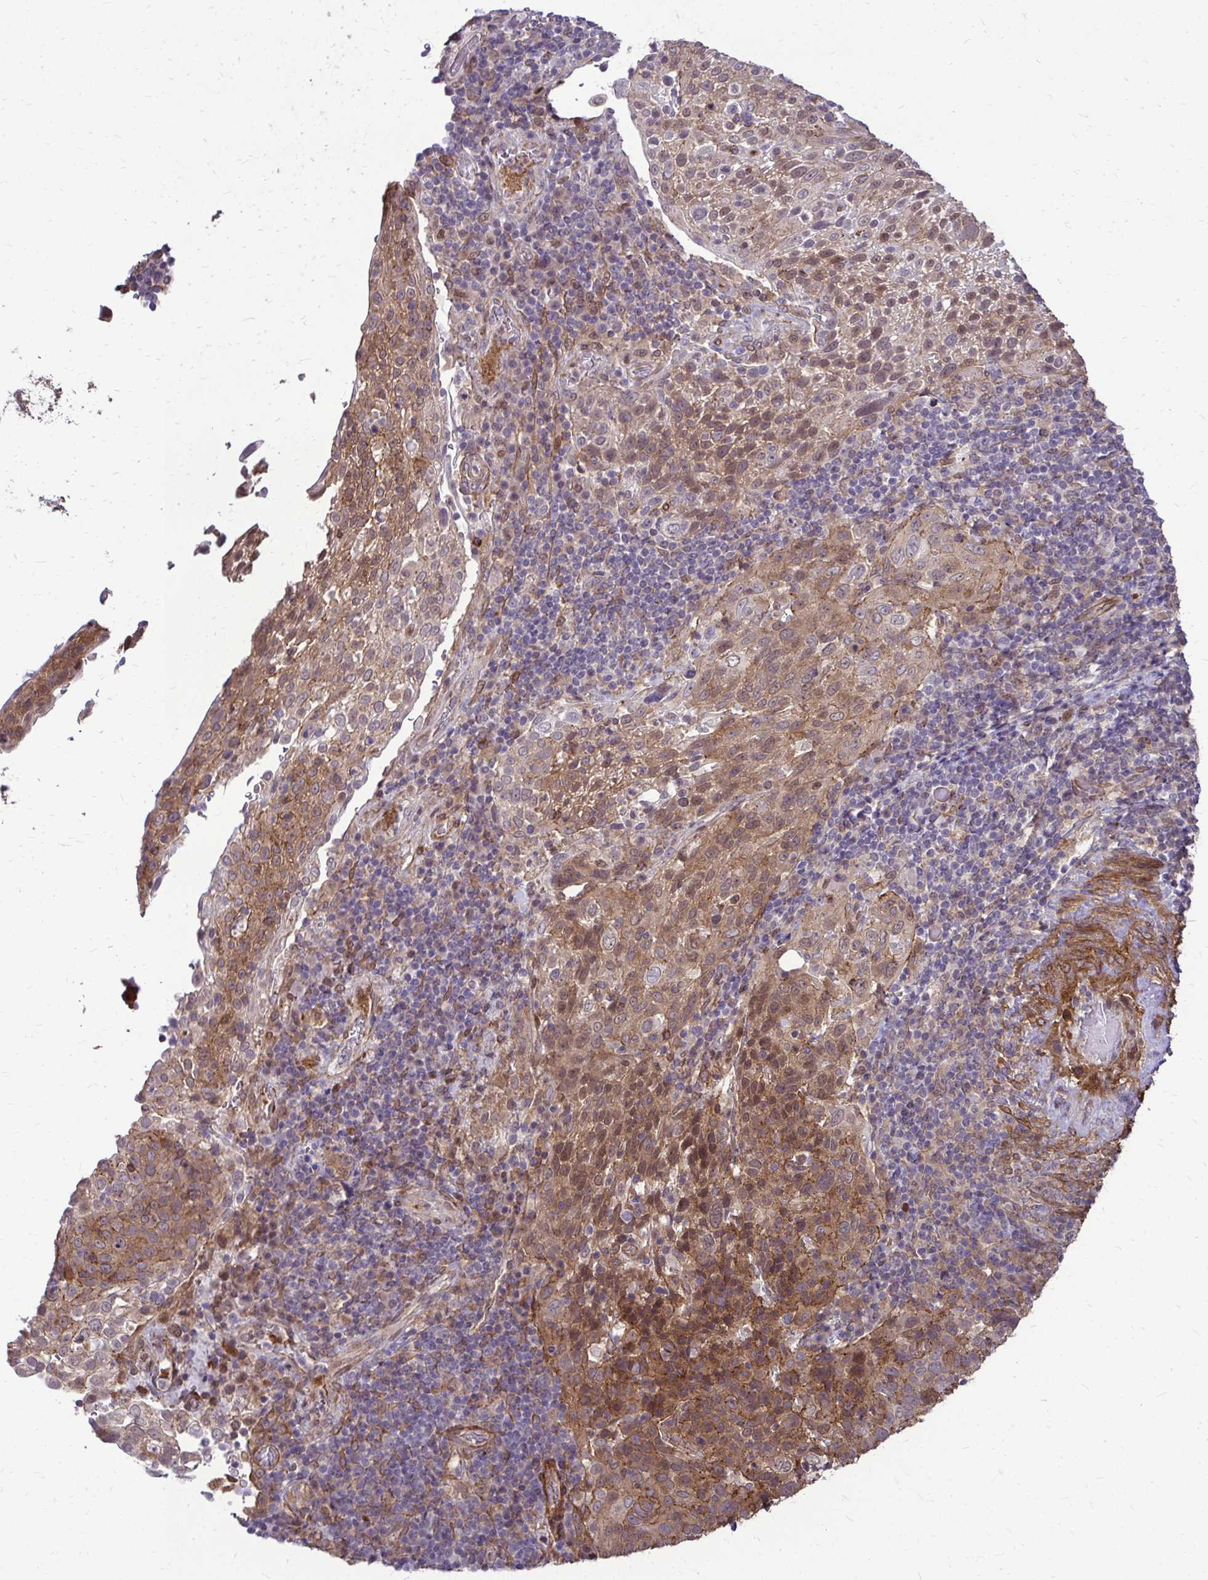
{"staining": {"intensity": "moderate", "quantity": "25%-75%", "location": "cytoplasmic/membranous,nuclear"}, "tissue": "cervical cancer", "cell_type": "Tumor cells", "image_type": "cancer", "snomed": [{"axis": "morphology", "description": "Squamous cell carcinoma, NOS"}, {"axis": "topography", "description": "Cervix"}], "caption": "Immunohistochemical staining of human squamous cell carcinoma (cervical) exhibits moderate cytoplasmic/membranous and nuclear protein positivity in about 25%-75% of tumor cells.", "gene": "TRIP6", "patient": {"sex": "female", "age": 61}}